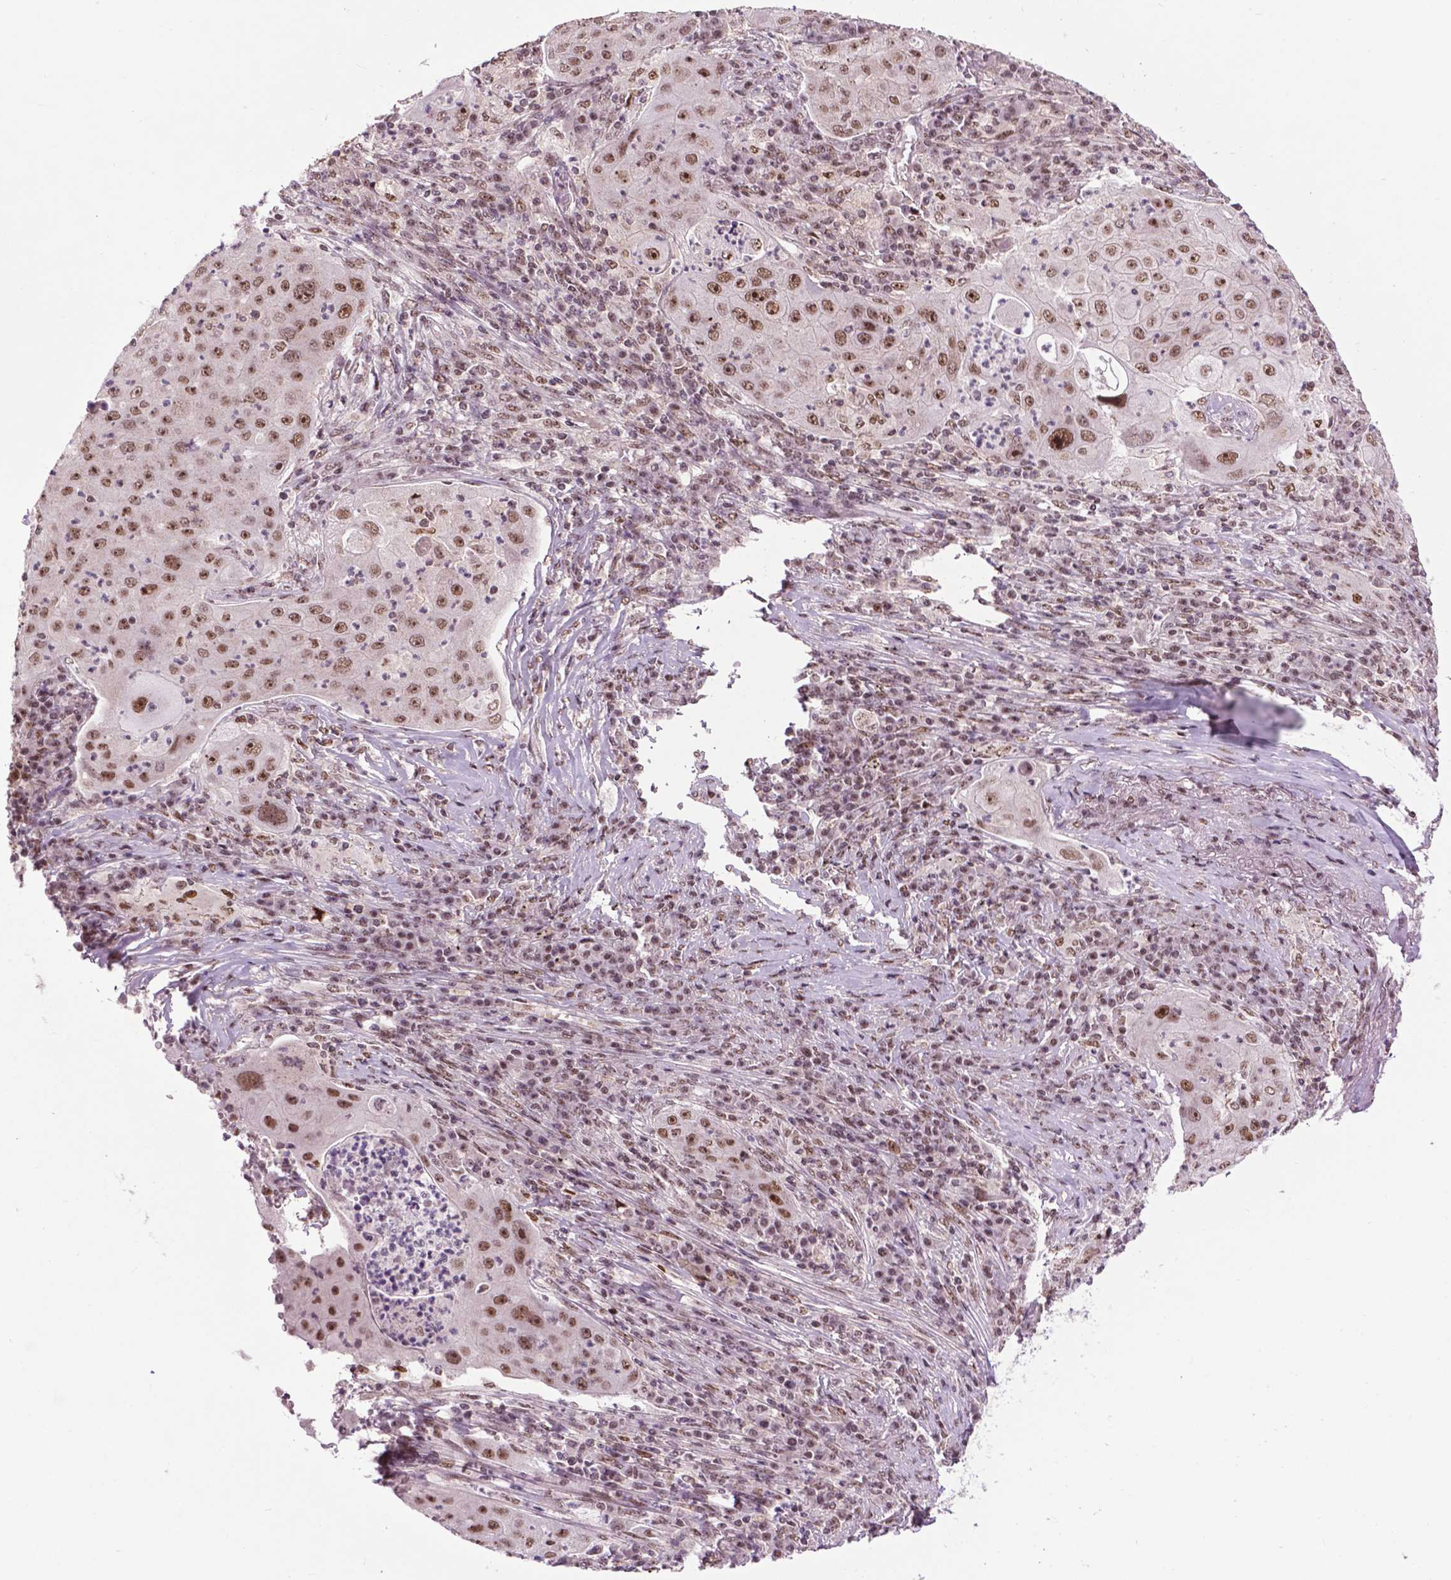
{"staining": {"intensity": "moderate", "quantity": ">75%", "location": "nuclear"}, "tissue": "lung cancer", "cell_type": "Tumor cells", "image_type": "cancer", "snomed": [{"axis": "morphology", "description": "Squamous cell carcinoma, NOS"}, {"axis": "topography", "description": "Lung"}], "caption": "This micrograph displays lung cancer (squamous cell carcinoma) stained with immunohistochemistry (IHC) to label a protein in brown. The nuclear of tumor cells show moderate positivity for the protein. Nuclei are counter-stained blue.", "gene": "EAF1", "patient": {"sex": "female", "age": 59}}